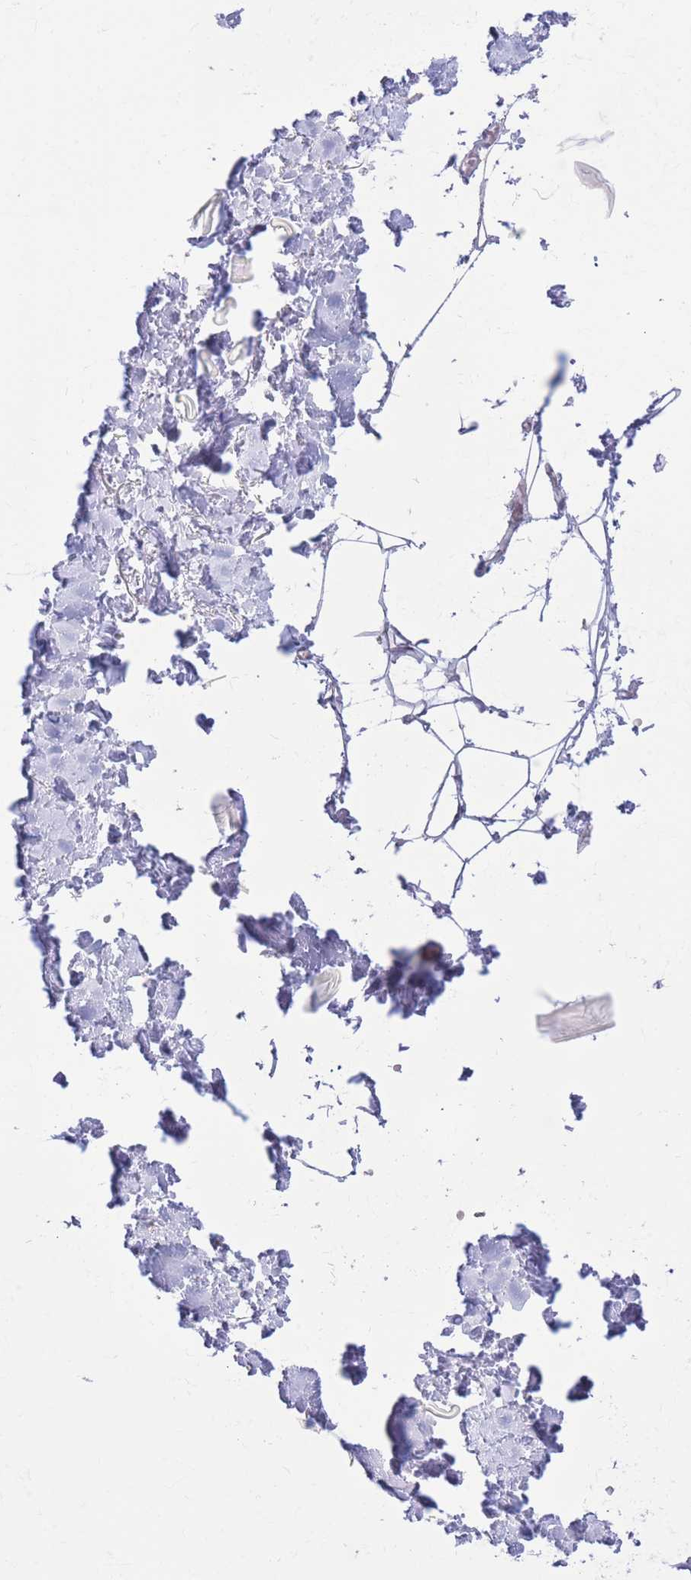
{"staining": {"intensity": "negative", "quantity": "none", "location": "none"}, "tissue": "soft tissue", "cell_type": "Chondrocytes", "image_type": "normal", "snomed": [{"axis": "morphology", "description": "Normal tissue, NOS"}, {"axis": "topography", "description": "Salivary gland"}, {"axis": "topography", "description": "Peripheral nerve tissue"}], "caption": "Immunohistochemical staining of benign human soft tissue displays no significant positivity in chondrocytes. Brightfield microscopy of immunohistochemistry (IHC) stained with DAB (brown) and hematoxylin (blue), captured at high magnification.", "gene": "MYDGF", "patient": {"sex": "male", "age": 38}}